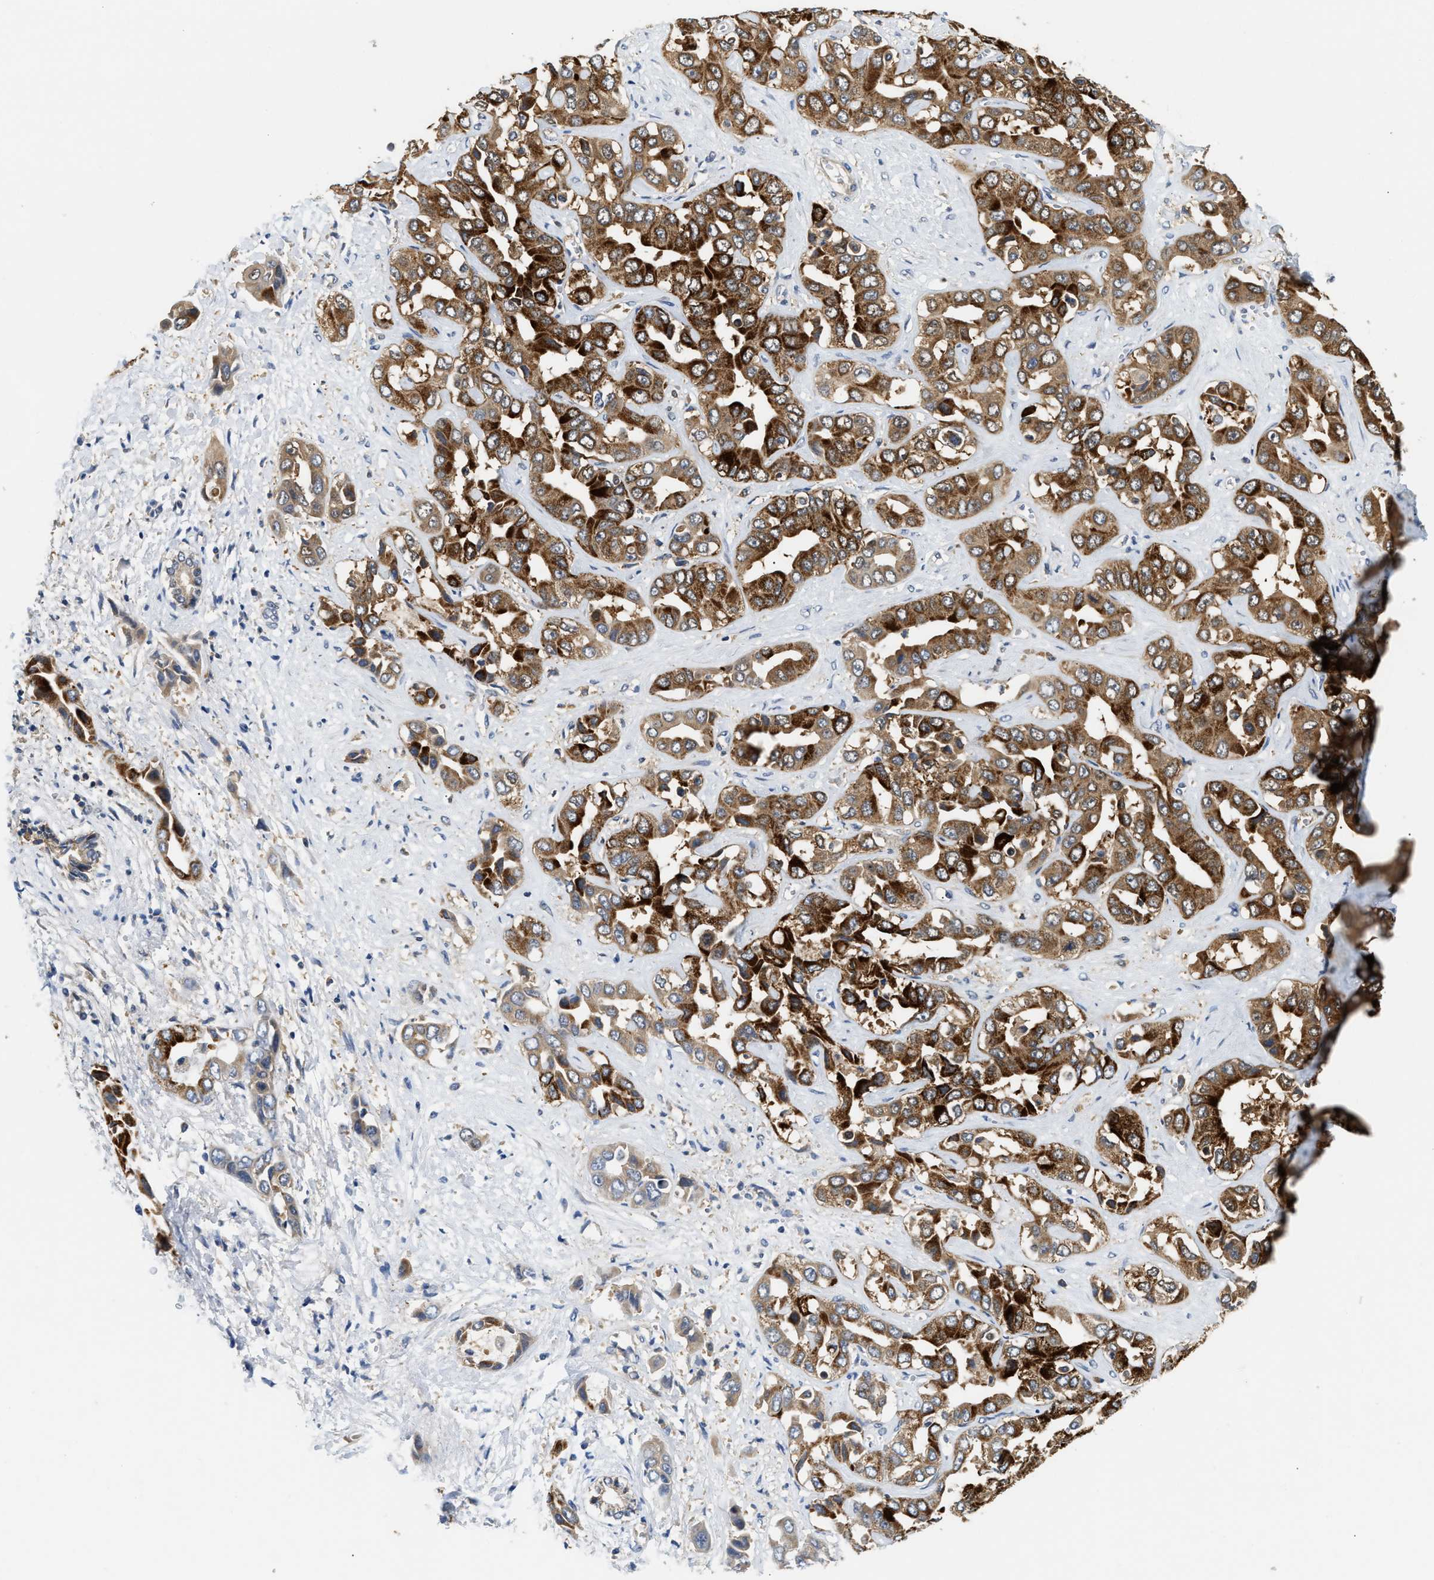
{"staining": {"intensity": "strong", "quantity": ">75%", "location": "cytoplasmic/membranous"}, "tissue": "liver cancer", "cell_type": "Tumor cells", "image_type": "cancer", "snomed": [{"axis": "morphology", "description": "Cholangiocarcinoma"}, {"axis": "topography", "description": "Liver"}], "caption": "Human liver cholangiocarcinoma stained for a protein (brown) displays strong cytoplasmic/membranous positive expression in approximately >75% of tumor cells.", "gene": "CCM2", "patient": {"sex": "female", "age": 52}}